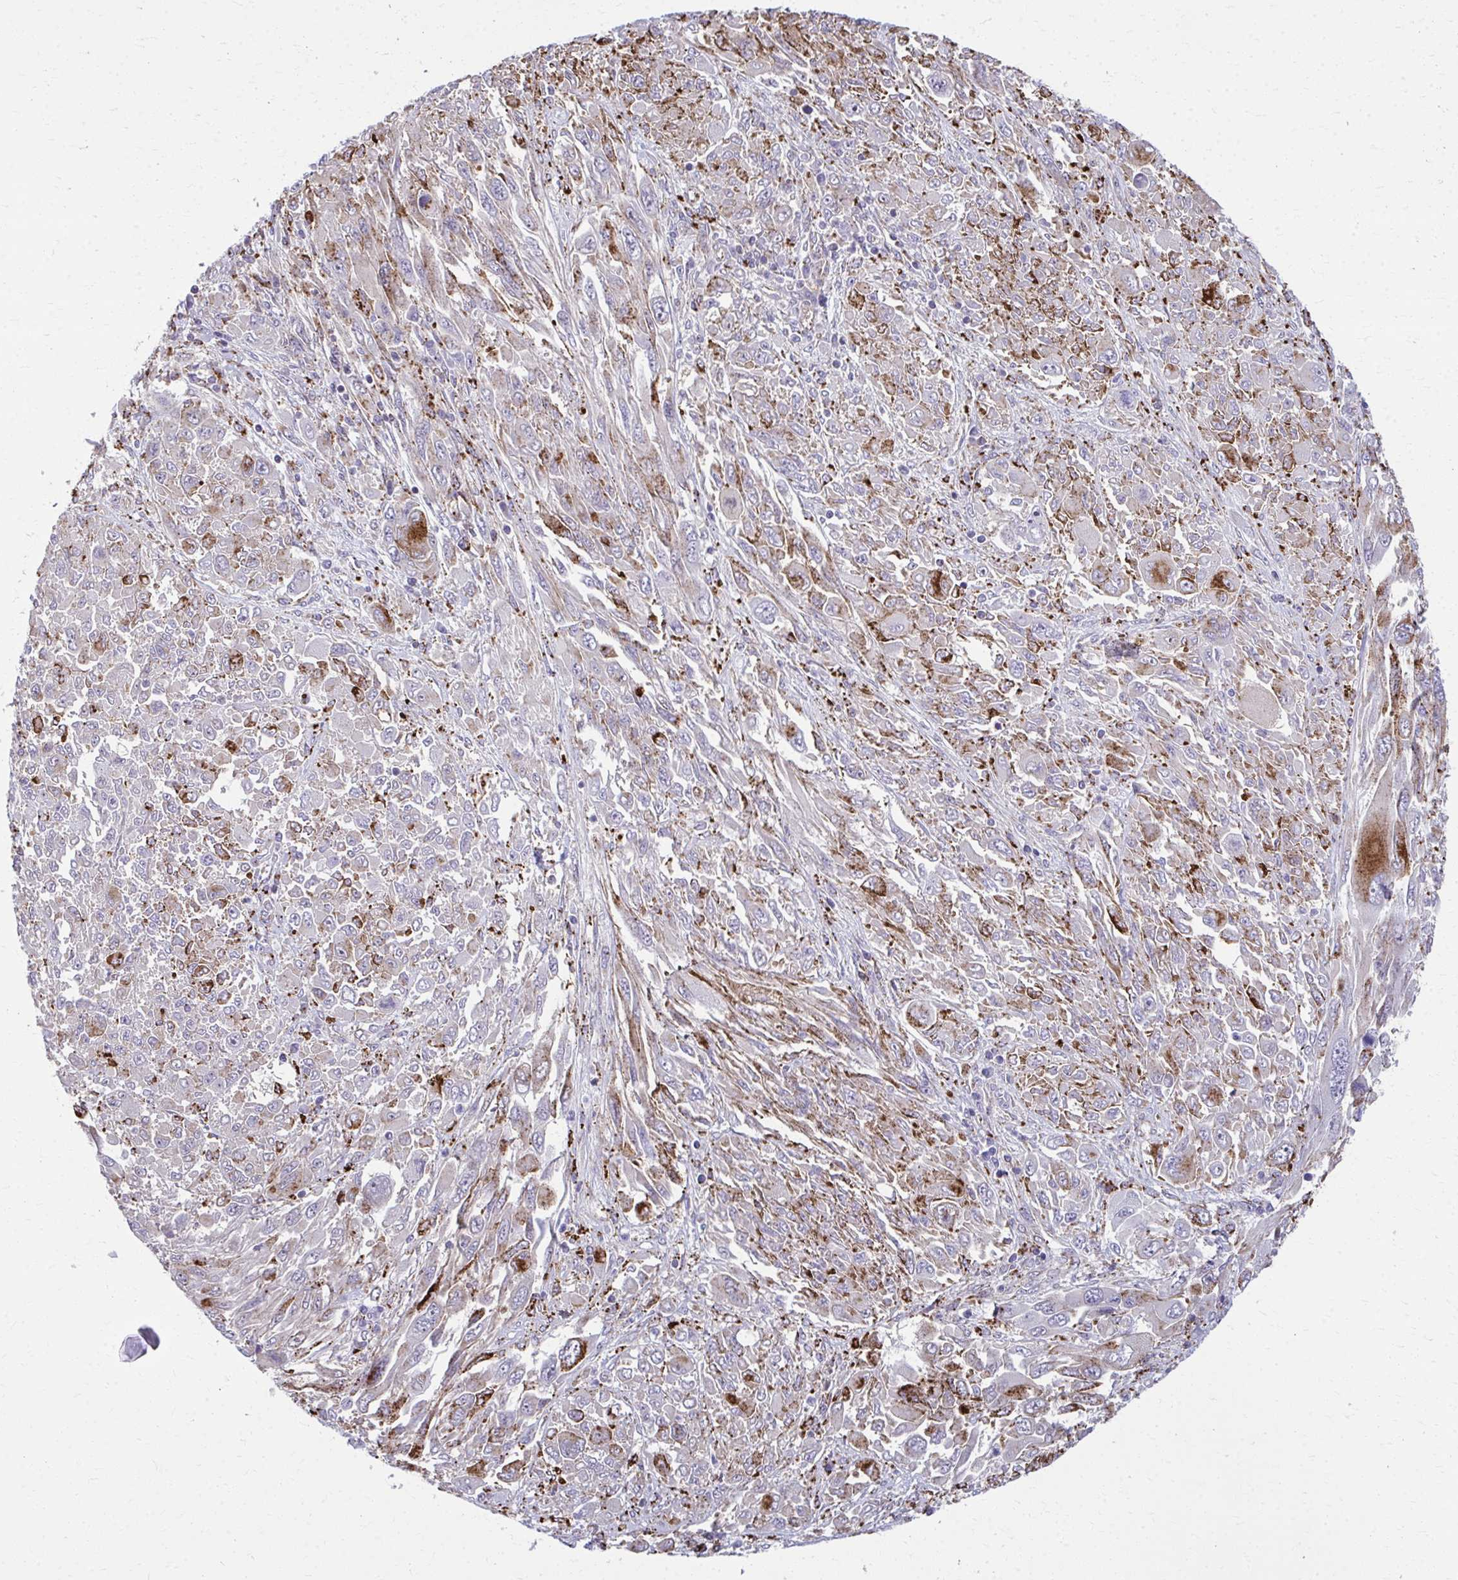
{"staining": {"intensity": "moderate", "quantity": "25%-75%", "location": "cytoplasmic/membranous"}, "tissue": "melanoma", "cell_type": "Tumor cells", "image_type": "cancer", "snomed": [{"axis": "morphology", "description": "Malignant melanoma, NOS"}, {"axis": "topography", "description": "Skin"}], "caption": "This photomicrograph shows melanoma stained with IHC to label a protein in brown. The cytoplasmic/membranous of tumor cells show moderate positivity for the protein. Nuclei are counter-stained blue.", "gene": "LRRC4B", "patient": {"sex": "female", "age": 91}}